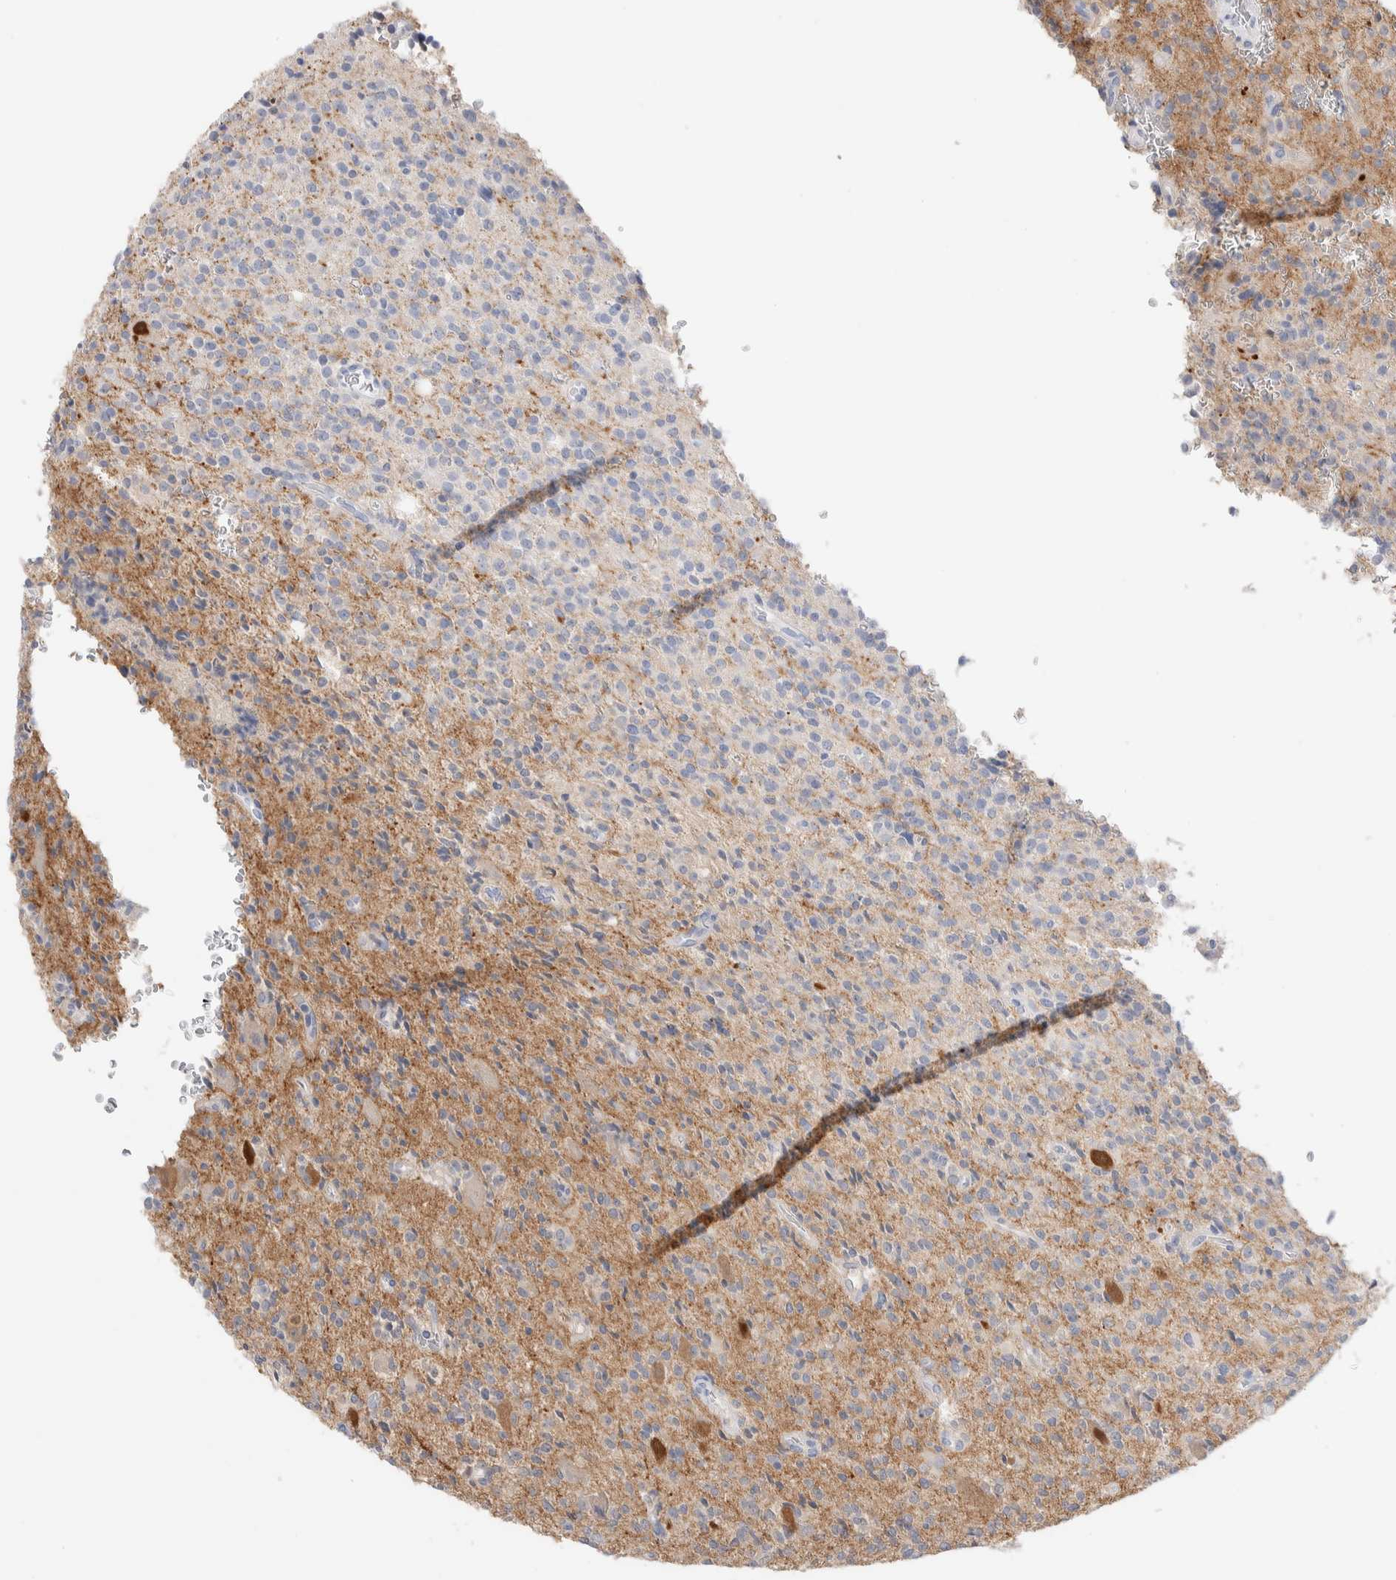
{"staining": {"intensity": "negative", "quantity": "none", "location": "none"}, "tissue": "glioma", "cell_type": "Tumor cells", "image_type": "cancer", "snomed": [{"axis": "morphology", "description": "Glioma, malignant, High grade"}, {"axis": "topography", "description": "Brain"}], "caption": "Tumor cells show no significant protein staining in malignant glioma (high-grade). (Stains: DAB (3,3'-diaminobenzidine) immunohistochemistry with hematoxylin counter stain, Microscopy: brightfield microscopy at high magnification).", "gene": "GDA", "patient": {"sex": "male", "age": 34}}